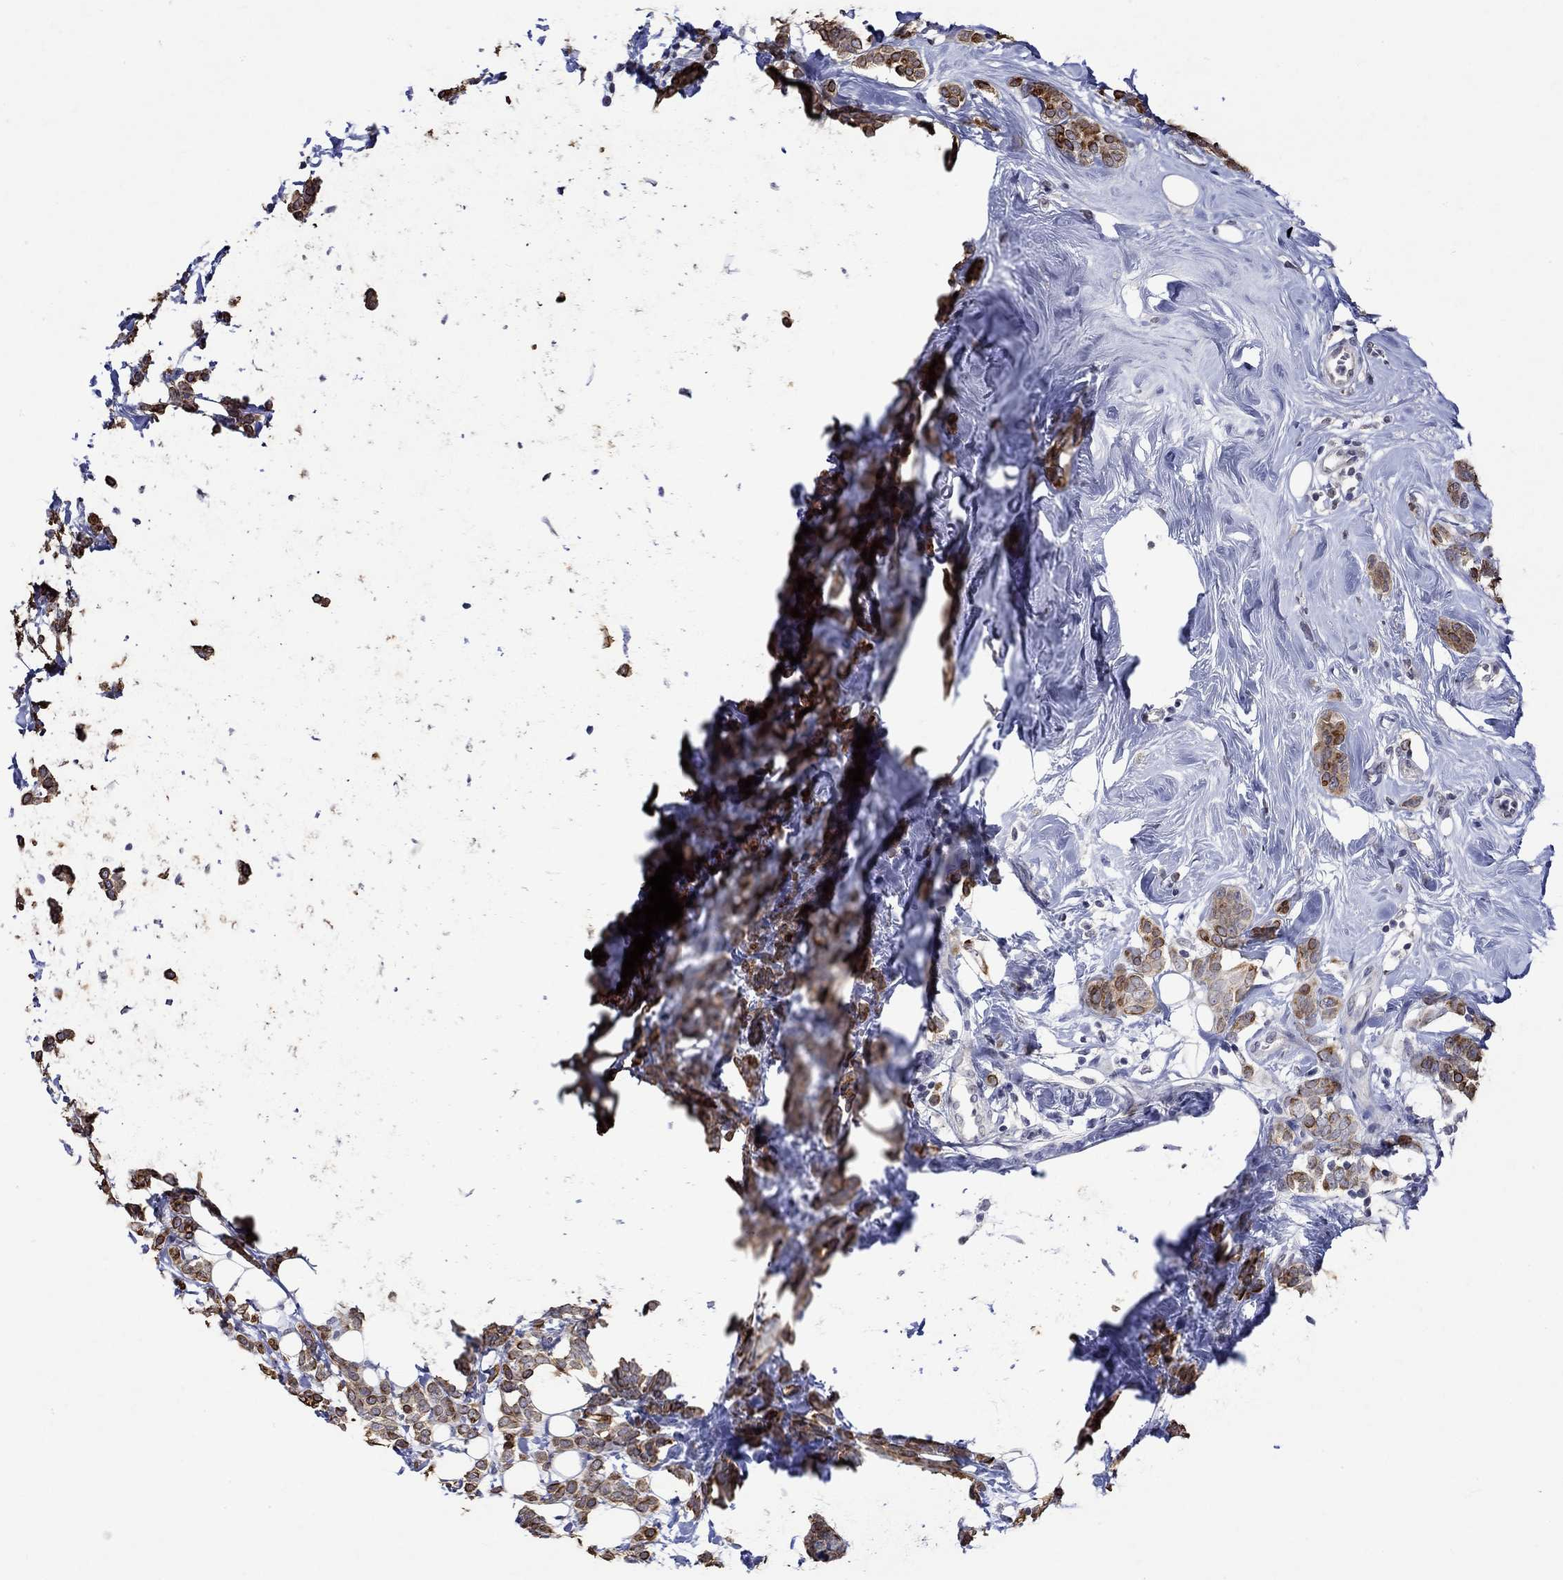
{"staining": {"intensity": "strong", "quantity": "25%-75%", "location": "cytoplasmic/membranous"}, "tissue": "breast cancer", "cell_type": "Tumor cells", "image_type": "cancer", "snomed": [{"axis": "morphology", "description": "Lobular carcinoma"}, {"axis": "topography", "description": "Breast"}], "caption": "Brown immunohistochemical staining in breast cancer demonstrates strong cytoplasmic/membranous positivity in about 25%-75% of tumor cells.", "gene": "DDX3Y", "patient": {"sex": "female", "age": 49}}